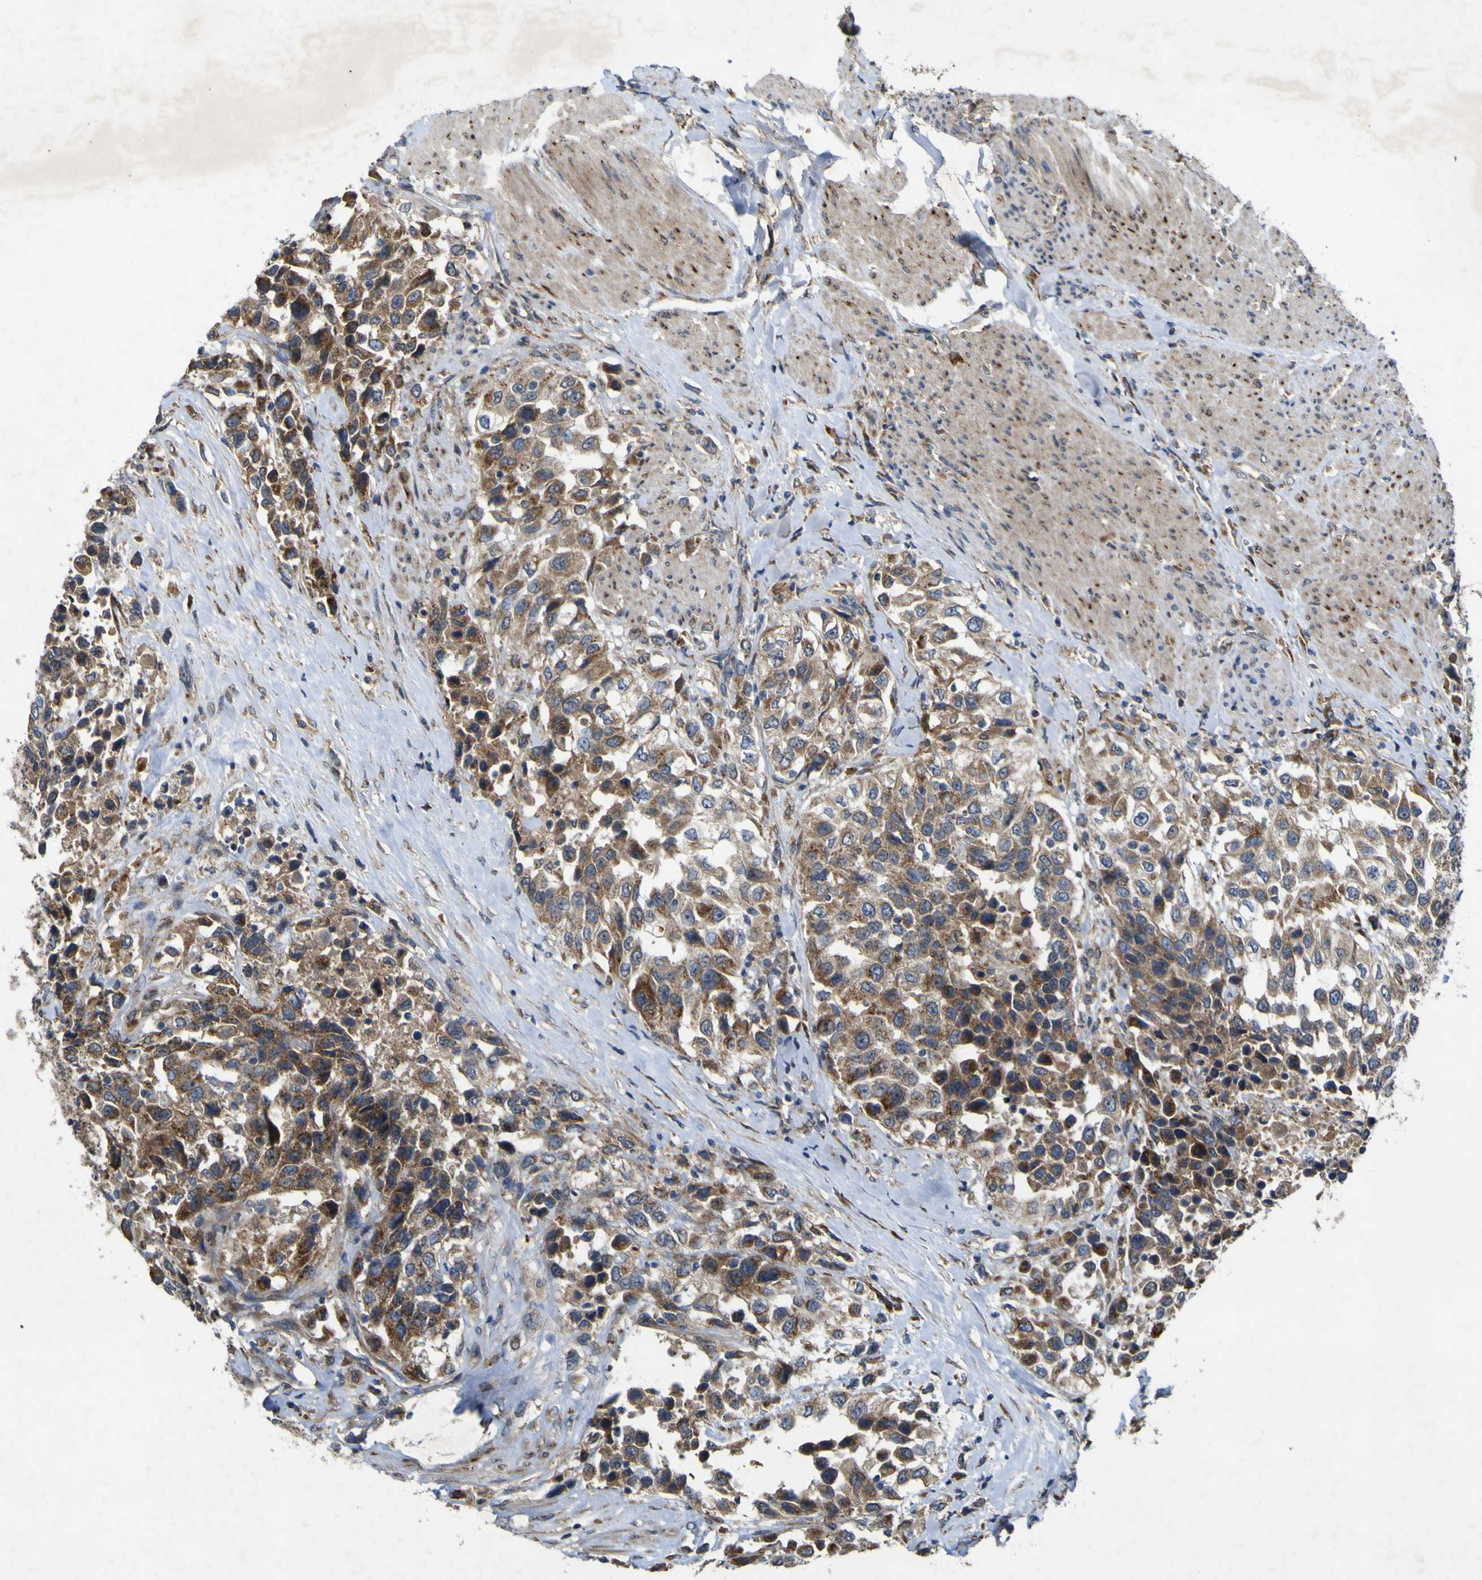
{"staining": {"intensity": "moderate", "quantity": ">75%", "location": "cytoplasmic/membranous"}, "tissue": "urothelial cancer", "cell_type": "Tumor cells", "image_type": "cancer", "snomed": [{"axis": "morphology", "description": "Urothelial carcinoma, High grade"}, {"axis": "topography", "description": "Urinary bladder"}], "caption": "An IHC micrograph of neoplastic tissue is shown. Protein staining in brown shows moderate cytoplasmic/membranous positivity in urothelial cancer within tumor cells.", "gene": "IRAK2", "patient": {"sex": "female", "age": 80}}